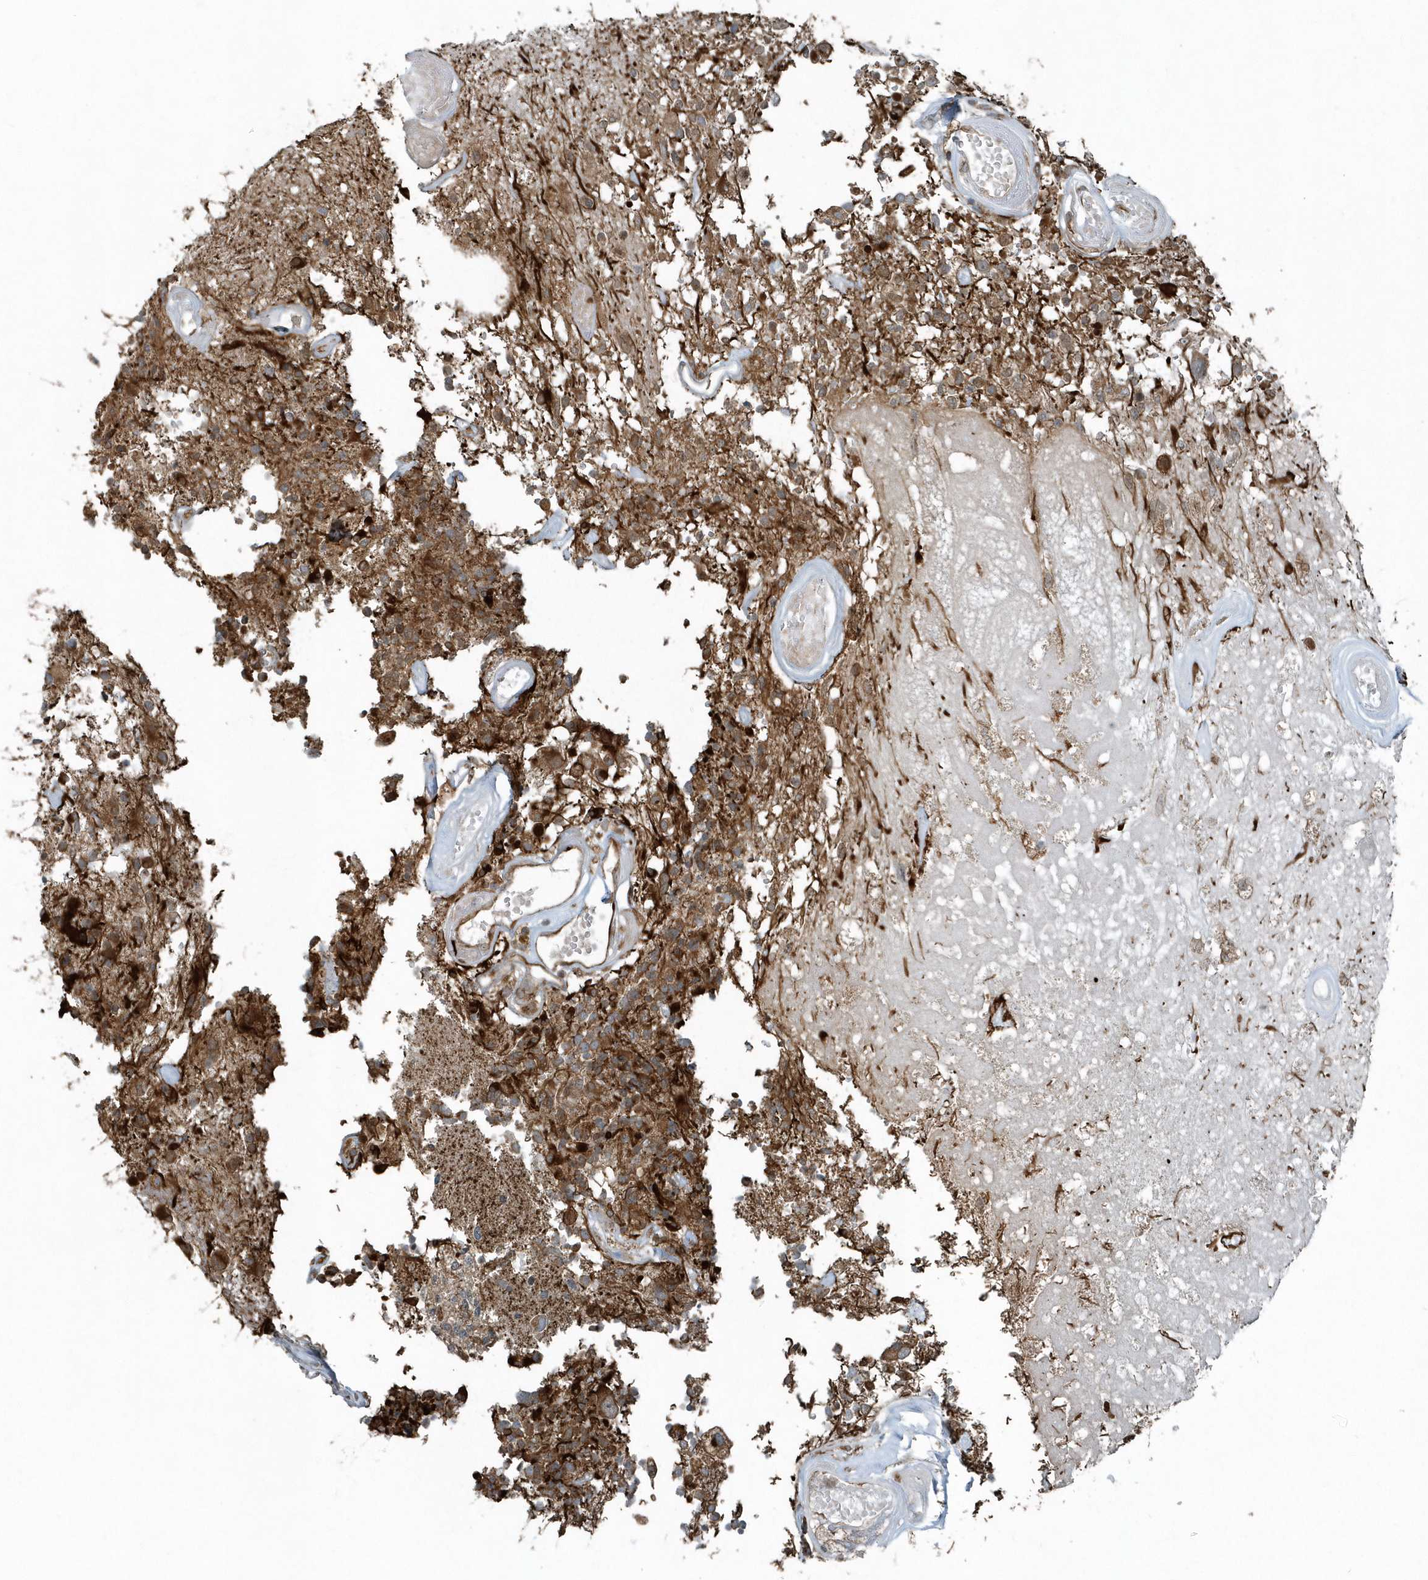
{"staining": {"intensity": "moderate", "quantity": "25%-75%", "location": "cytoplasmic/membranous"}, "tissue": "glioma", "cell_type": "Tumor cells", "image_type": "cancer", "snomed": [{"axis": "morphology", "description": "Glioma, malignant, High grade"}, {"axis": "morphology", "description": "Glioblastoma, NOS"}, {"axis": "topography", "description": "Brain"}], "caption": "A medium amount of moderate cytoplasmic/membranous staining is seen in about 25%-75% of tumor cells in malignant glioma (high-grade) tissue. The staining is performed using DAB (3,3'-diaminobenzidine) brown chromogen to label protein expression. The nuclei are counter-stained blue using hematoxylin.", "gene": "GCC2", "patient": {"sex": "male", "age": 60}}